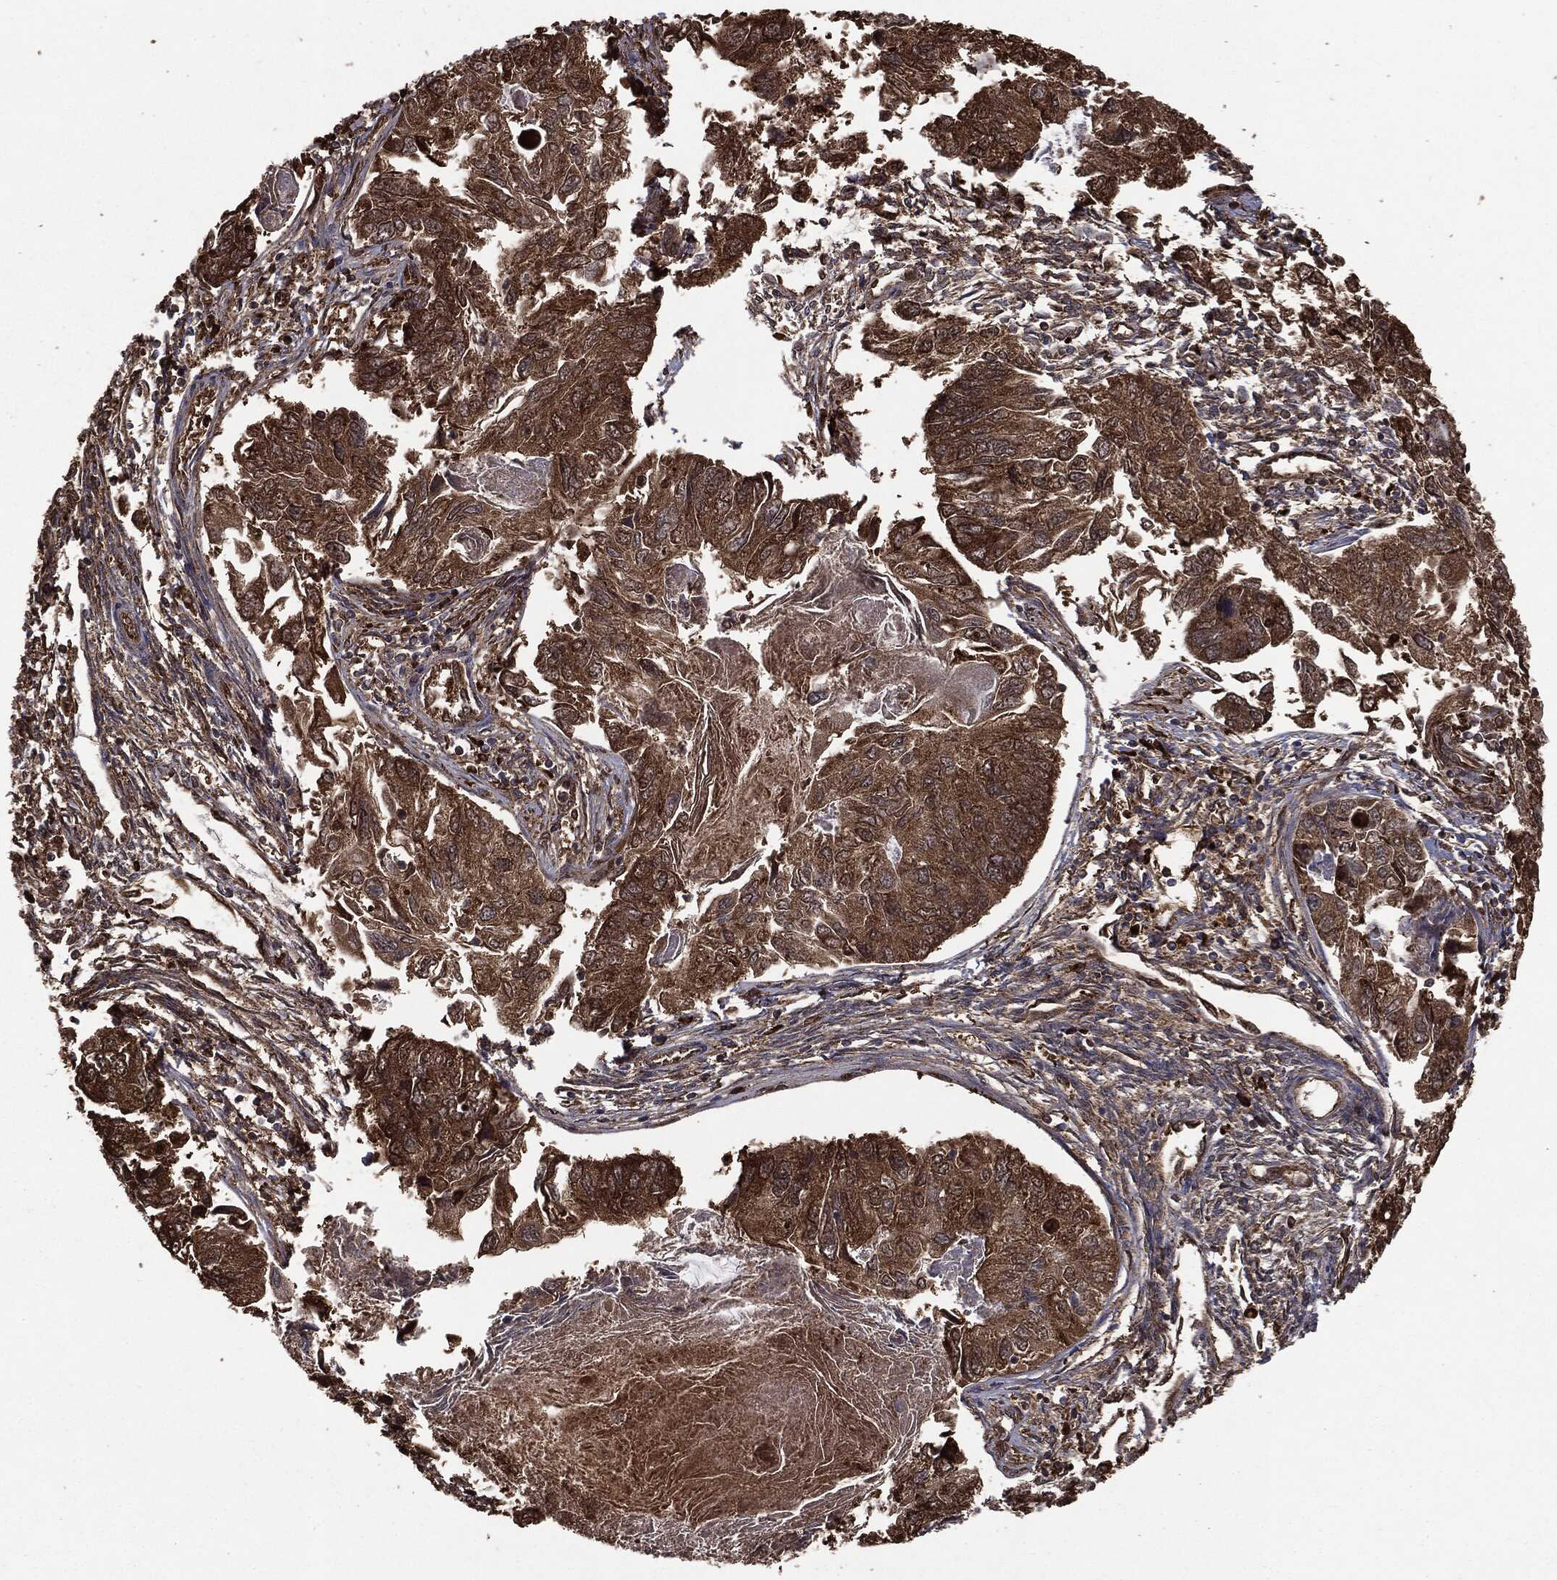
{"staining": {"intensity": "strong", "quantity": ">75%", "location": "cytoplasmic/membranous"}, "tissue": "endometrial cancer", "cell_type": "Tumor cells", "image_type": "cancer", "snomed": [{"axis": "morphology", "description": "Carcinoma, NOS"}, {"axis": "topography", "description": "Uterus"}], "caption": "Immunohistochemistry (IHC) staining of endometrial cancer (carcinoma), which demonstrates high levels of strong cytoplasmic/membranous positivity in about >75% of tumor cells indicating strong cytoplasmic/membranous protein expression. The staining was performed using DAB (3,3'-diaminobenzidine) (brown) for protein detection and nuclei were counterstained in hematoxylin (blue).", "gene": "NME1", "patient": {"sex": "female", "age": 76}}